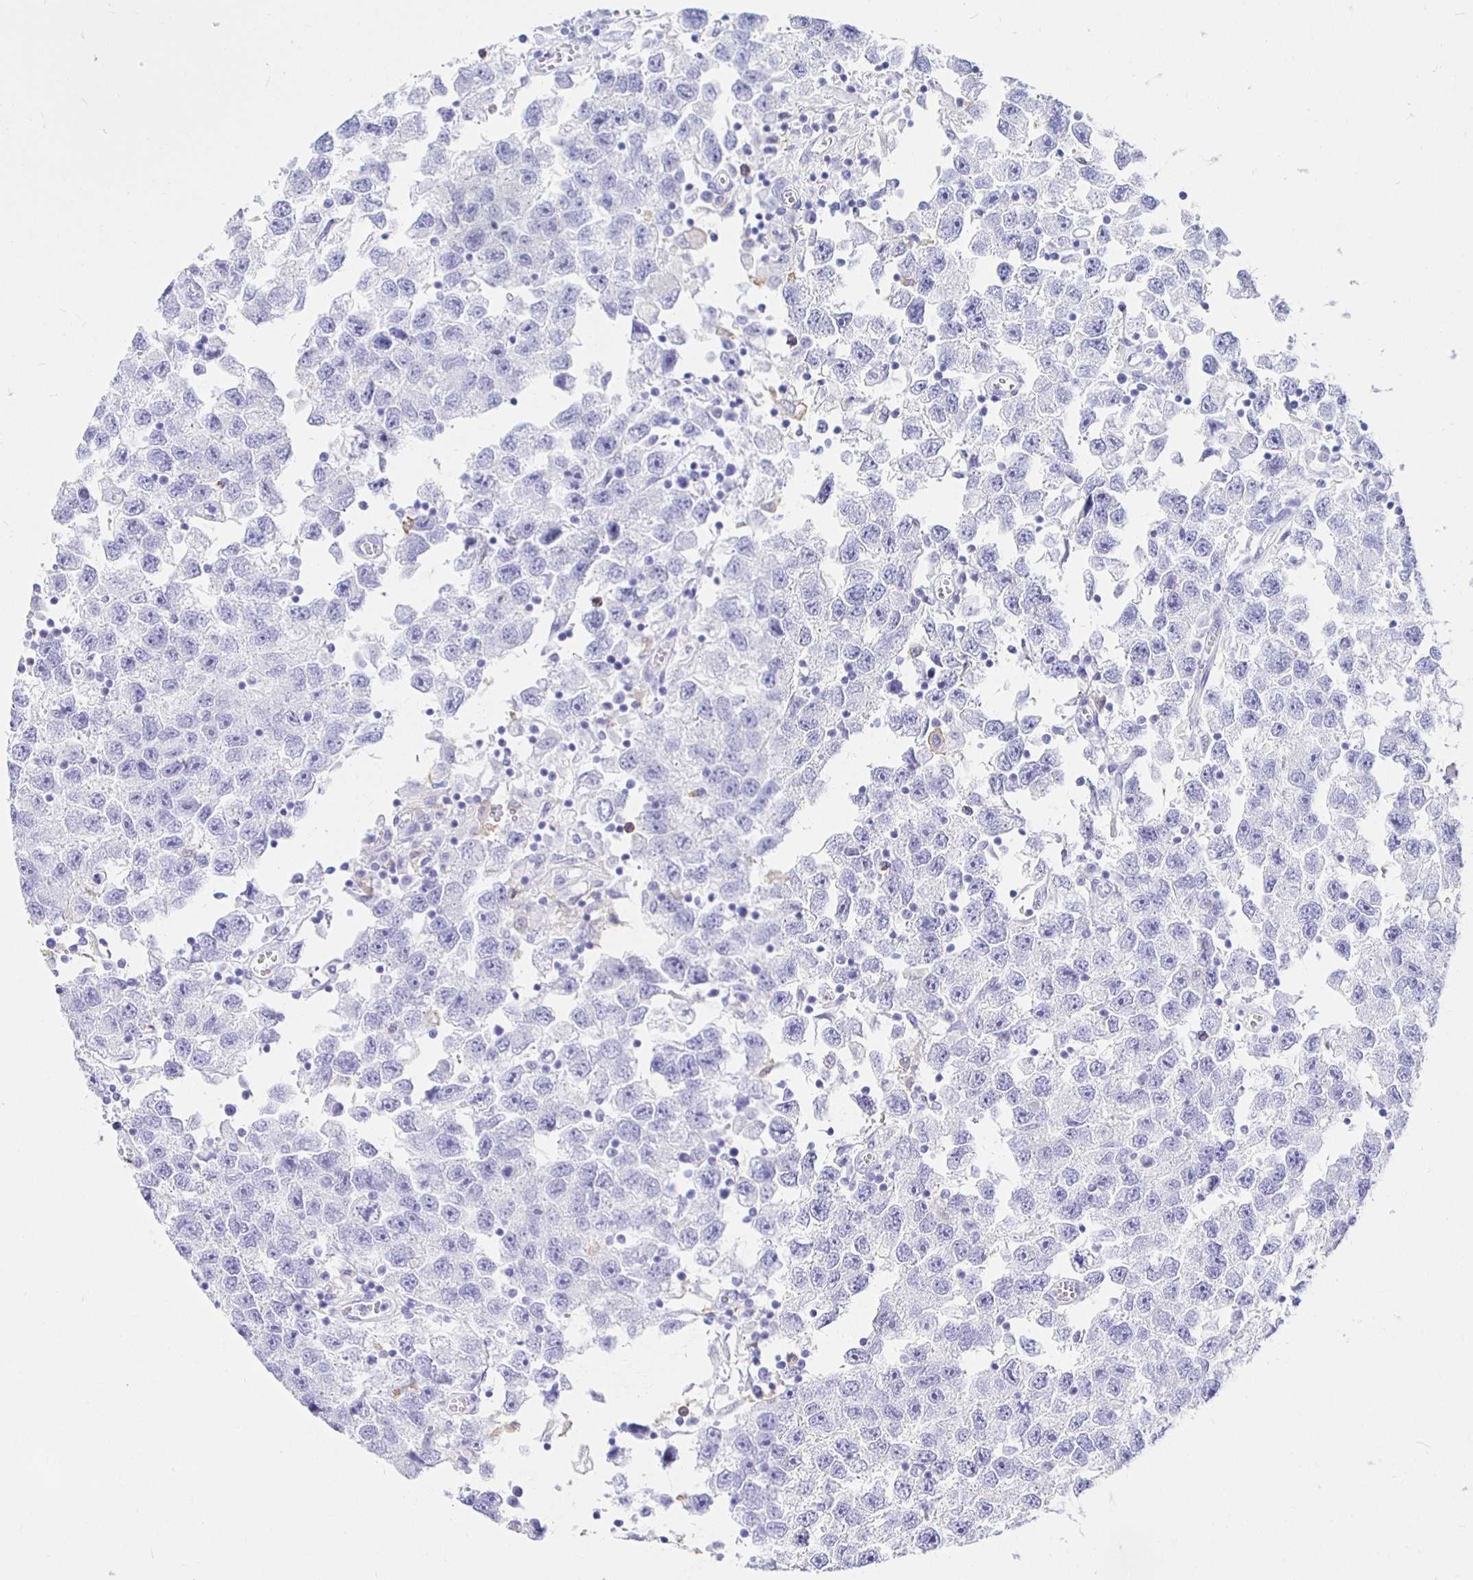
{"staining": {"intensity": "negative", "quantity": "none", "location": "none"}, "tissue": "testis cancer", "cell_type": "Tumor cells", "image_type": "cancer", "snomed": [{"axis": "morphology", "description": "Seminoma, NOS"}, {"axis": "topography", "description": "Testis"}], "caption": "The micrograph shows no significant positivity in tumor cells of testis cancer (seminoma).", "gene": "UMOD", "patient": {"sex": "male", "age": 26}}